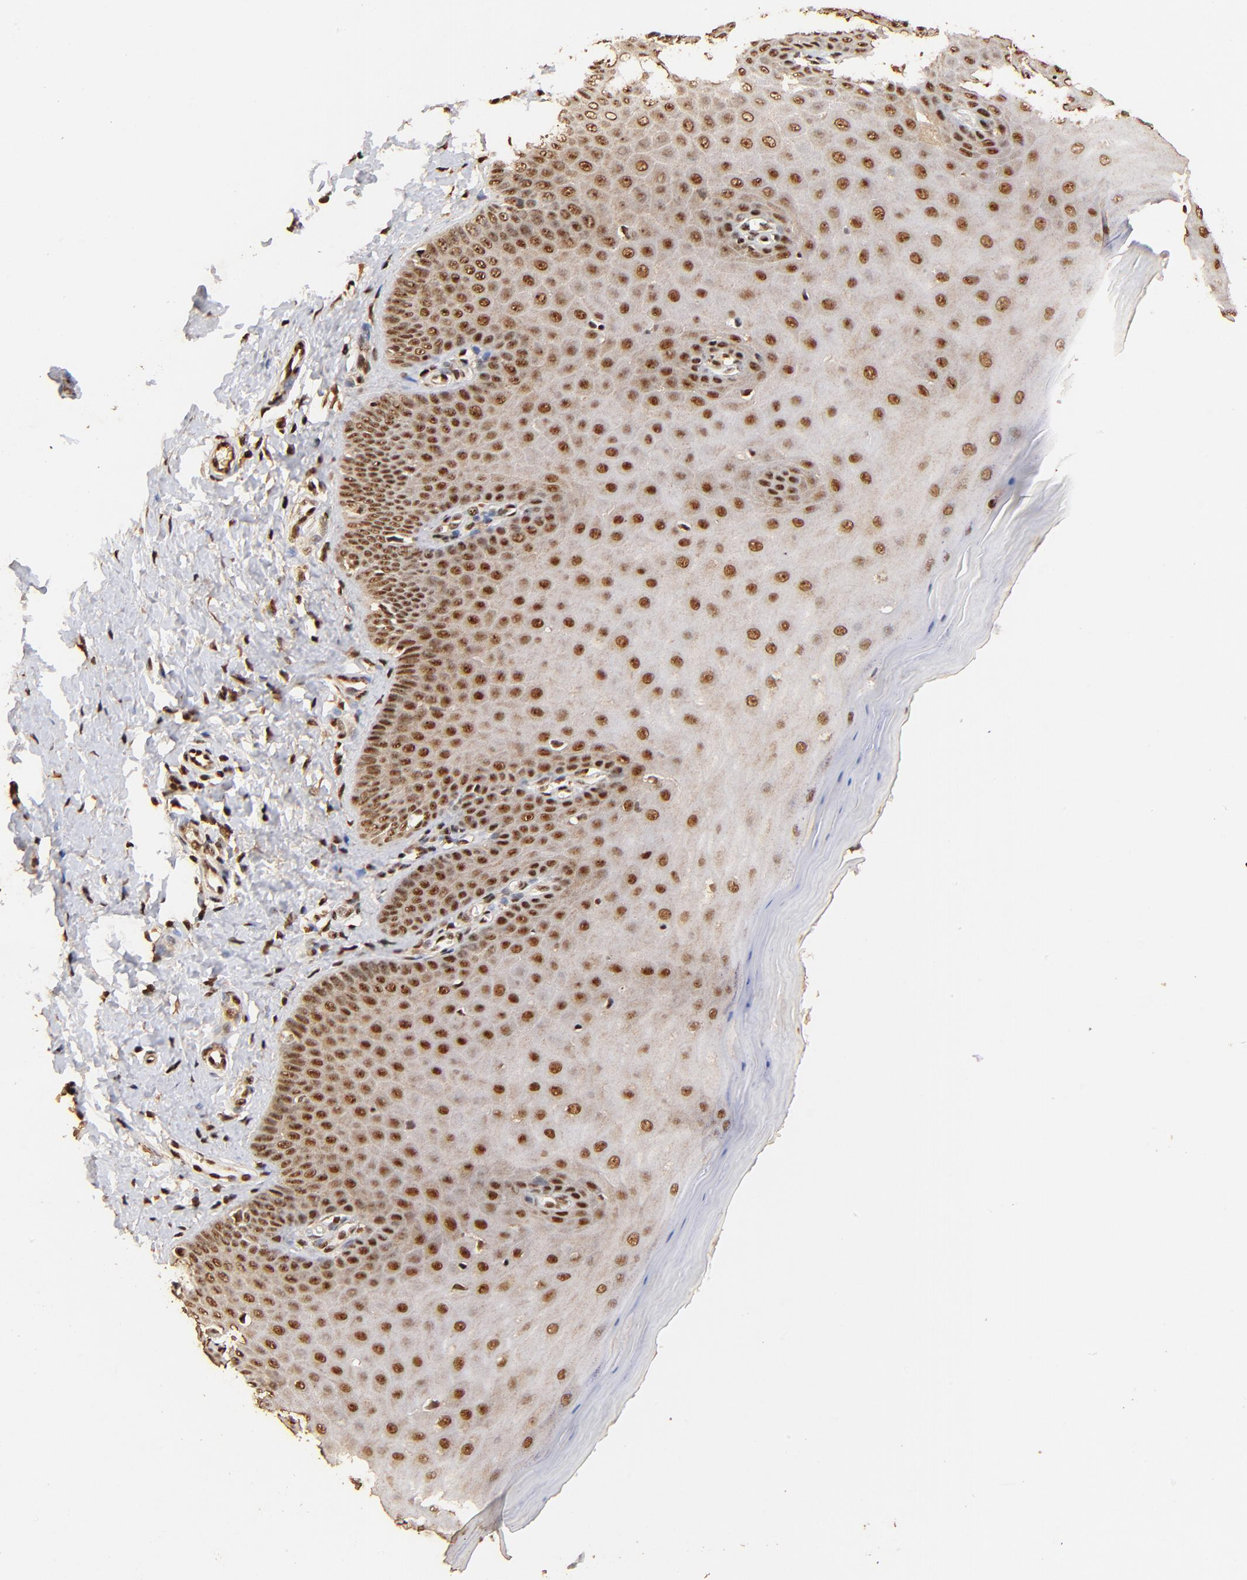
{"staining": {"intensity": "strong", "quantity": ">75%", "location": "cytoplasmic/membranous,nuclear"}, "tissue": "cervix", "cell_type": "Glandular cells", "image_type": "normal", "snomed": [{"axis": "morphology", "description": "Normal tissue, NOS"}, {"axis": "topography", "description": "Cervix"}], "caption": "Strong cytoplasmic/membranous,nuclear expression for a protein is present in about >75% of glandular cells of unremarkable cervix using IHC.", "gene": "MED12", "patient": {"sex": "female", "age": 55}}